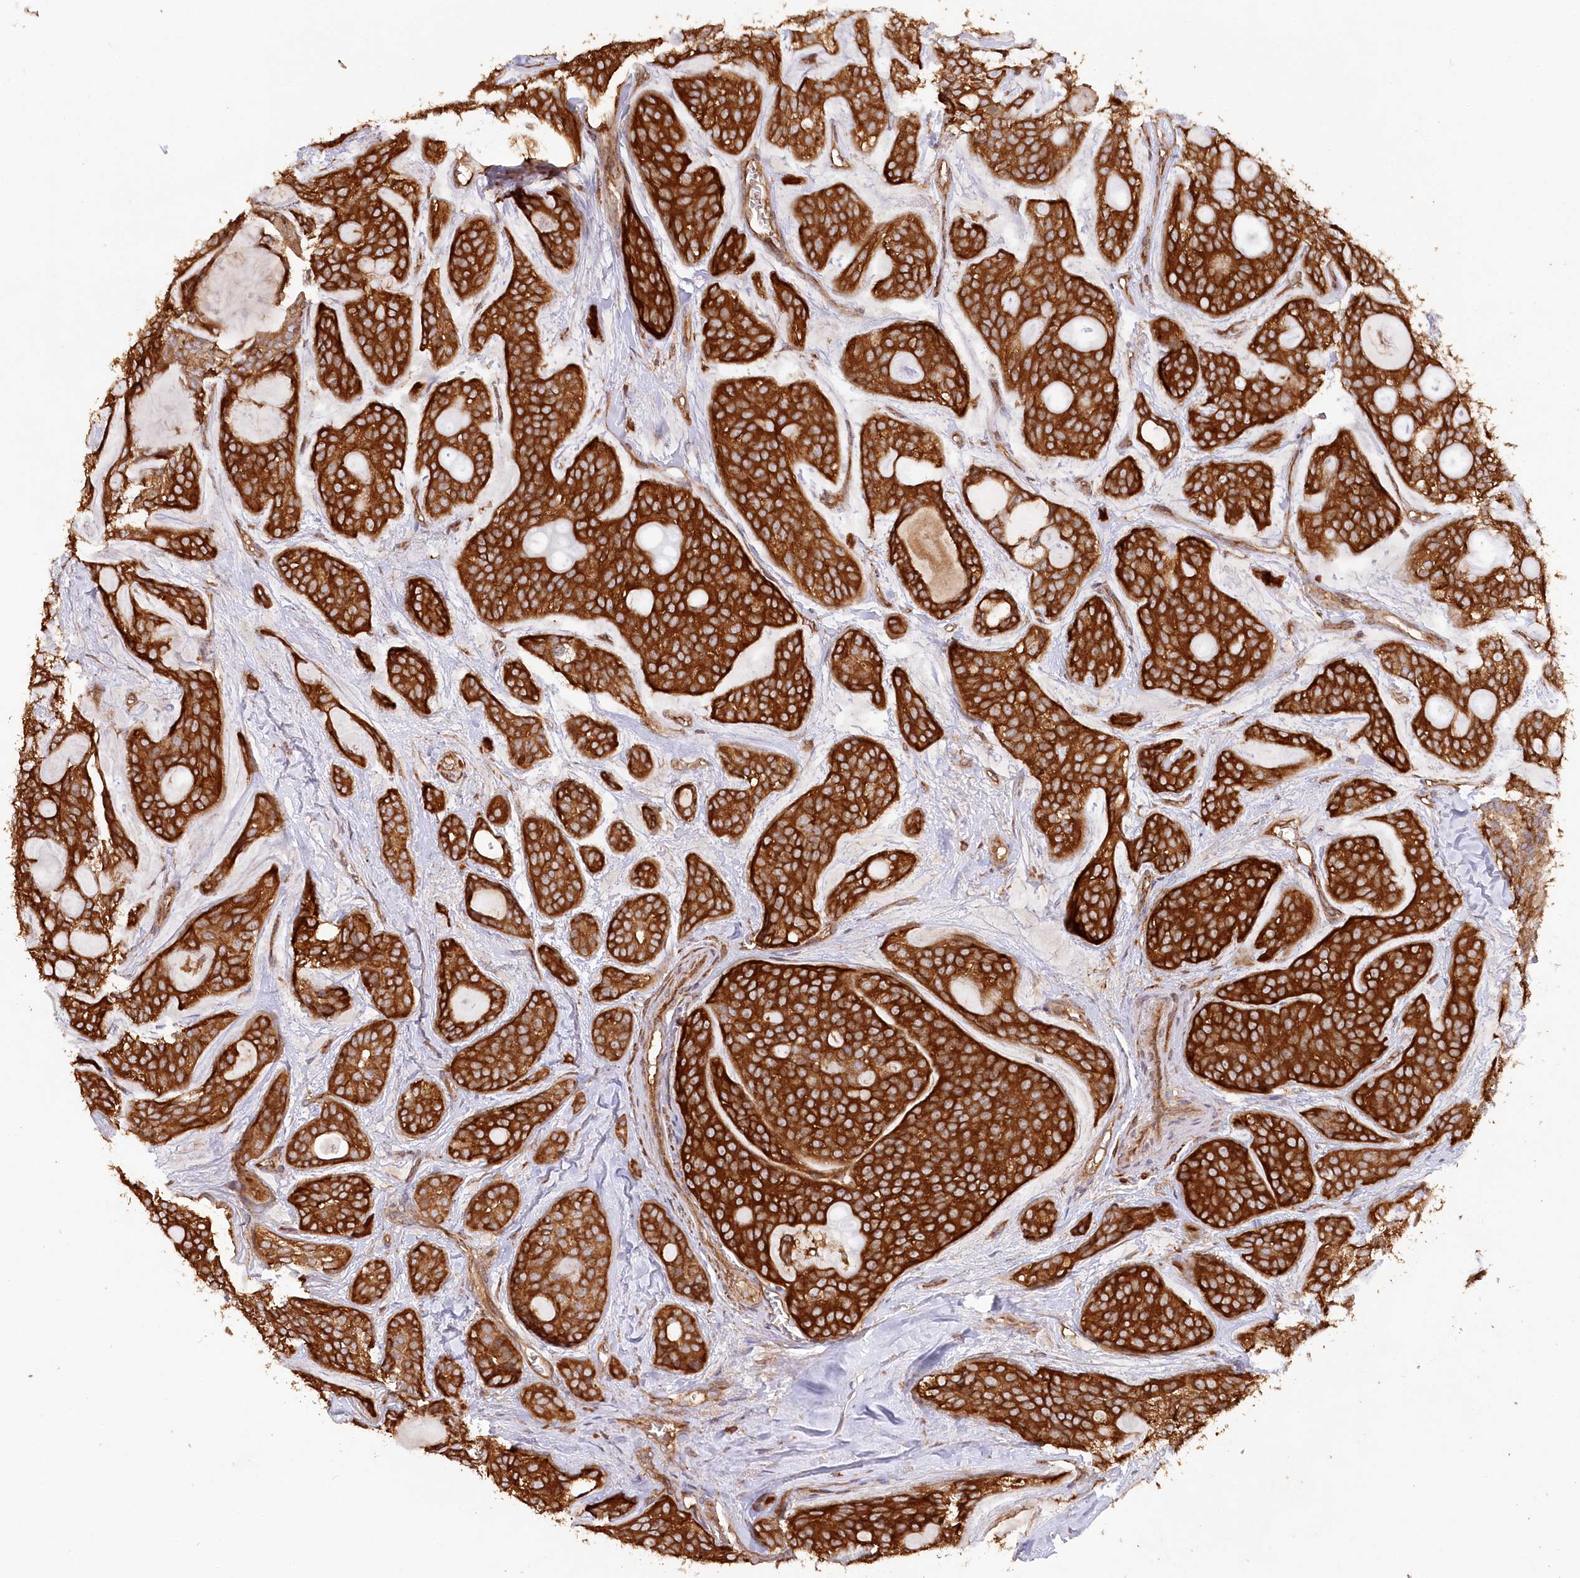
{"staining": {"intensity": "strong", "quantity": ">75%", "location": "cytoplasmic/membranous"}, "tissue": "head and neck cancer", "cell_type": "Tumor cells", "image_type": "cancer", "snomed": [{"axis": "morphology", "description": "Adenocarcinoma, NOS"}, {"axis": "topography", "description": "Head-Neck"}], "caption": "A histopathology image of adenocarcinoma (head and neck) stained for a protein shows strong cytoplasmic/membranous brown staining in tumor cells.", "gene": "PAIP2", "patient": {"sex": "male", "age": 66}}